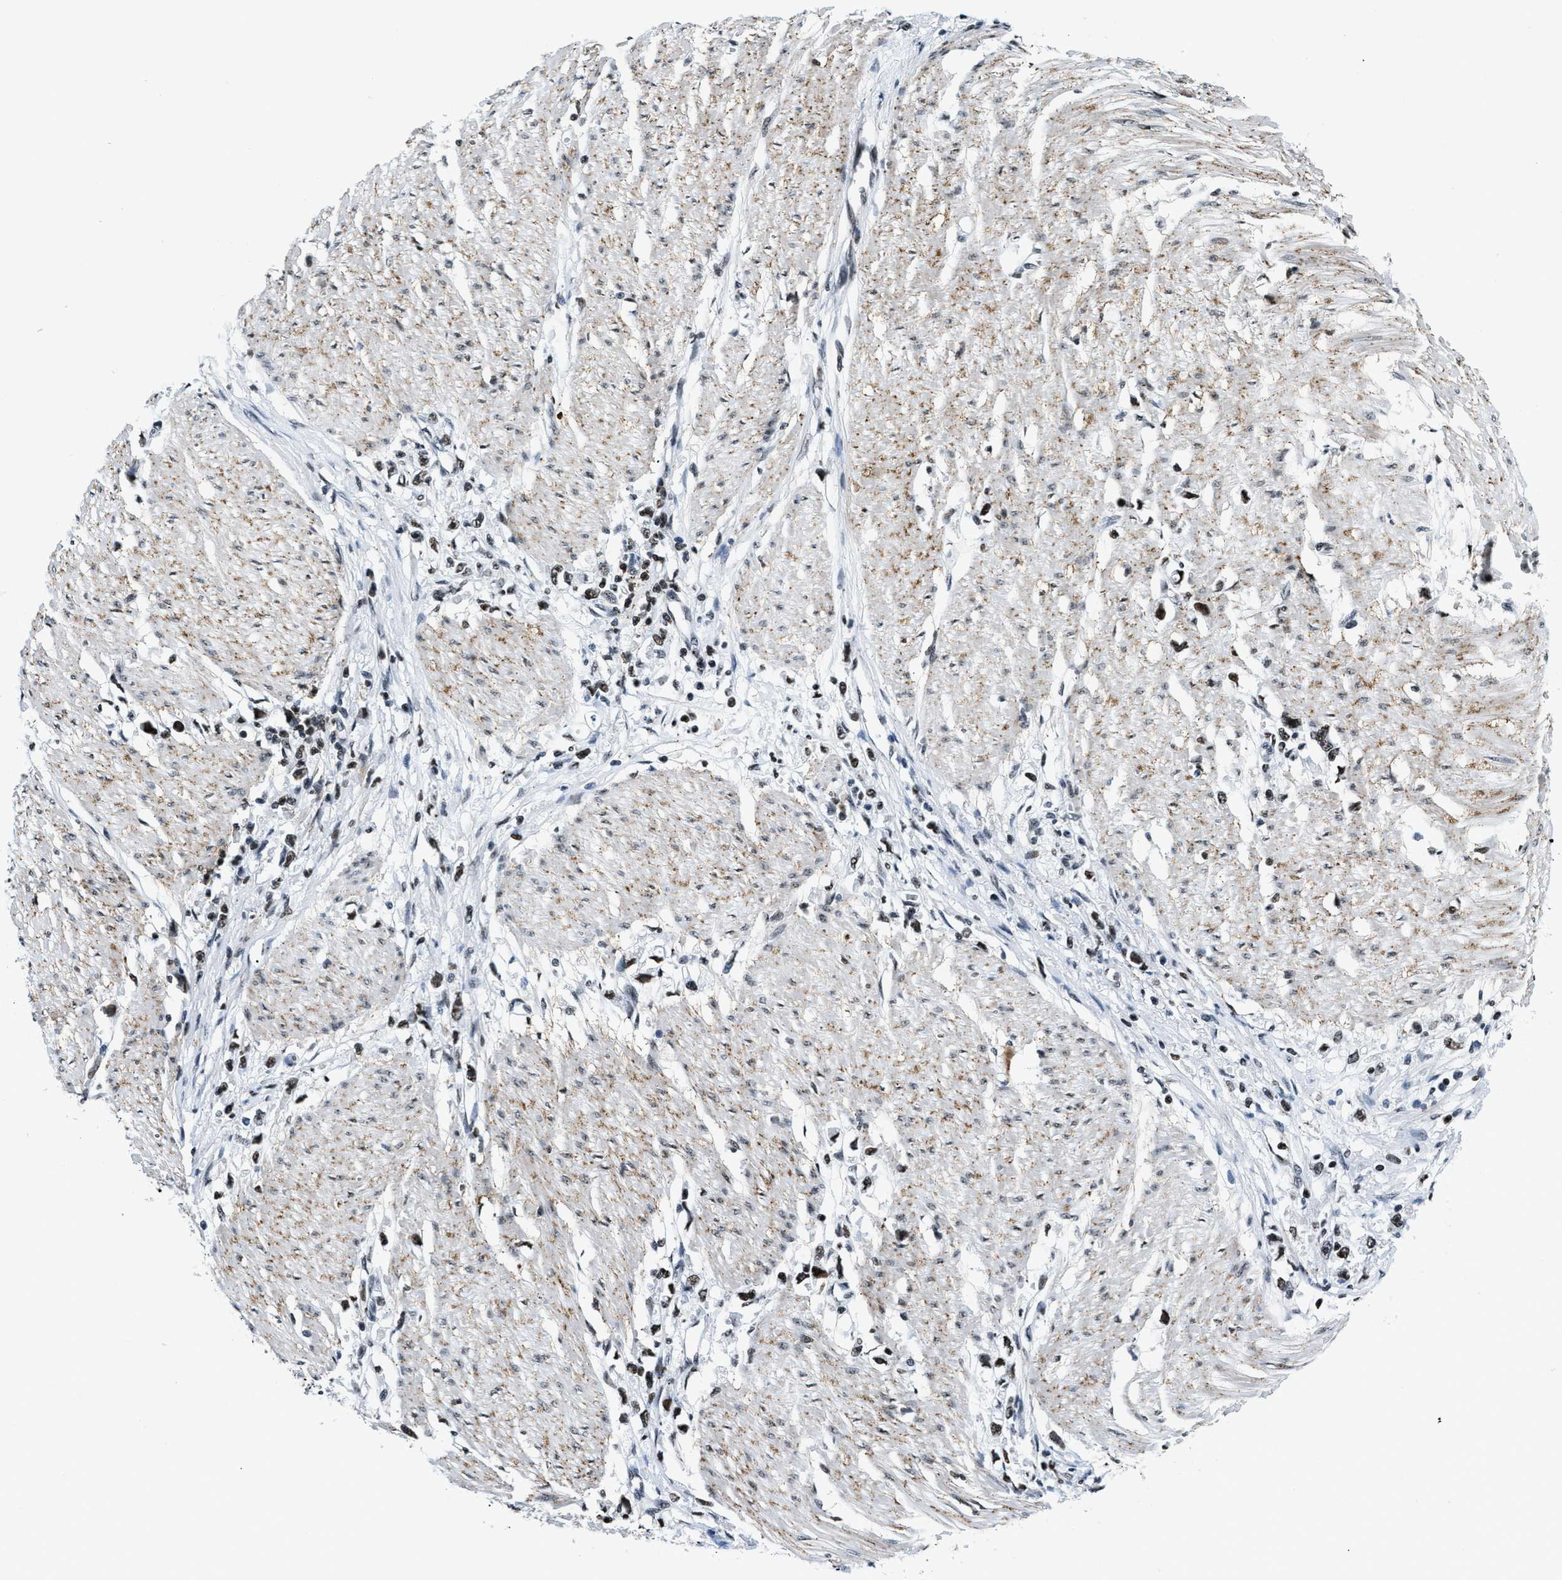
{"staining": {"intensity": "strong", "quantity": ">75%", "location": "nuclear"}, "tissue": "stomach cancer", "cell_type": "Tumor cells", "image_type": "cancer", "snomed": [{"axis": "morphology", "description": "Adenocarcinoma, NOS"}, {"axis": "topography", "description": "Stomach"}], "caption": "A brown stain labels strong nuclear staining of a protein in stomach adenocarcinoma tumor cells. (Brightfield microscopy of DAB IHC at high magnification).", "gene": "SMARCB1", "patient": {"sex": "female", "age": 59}}